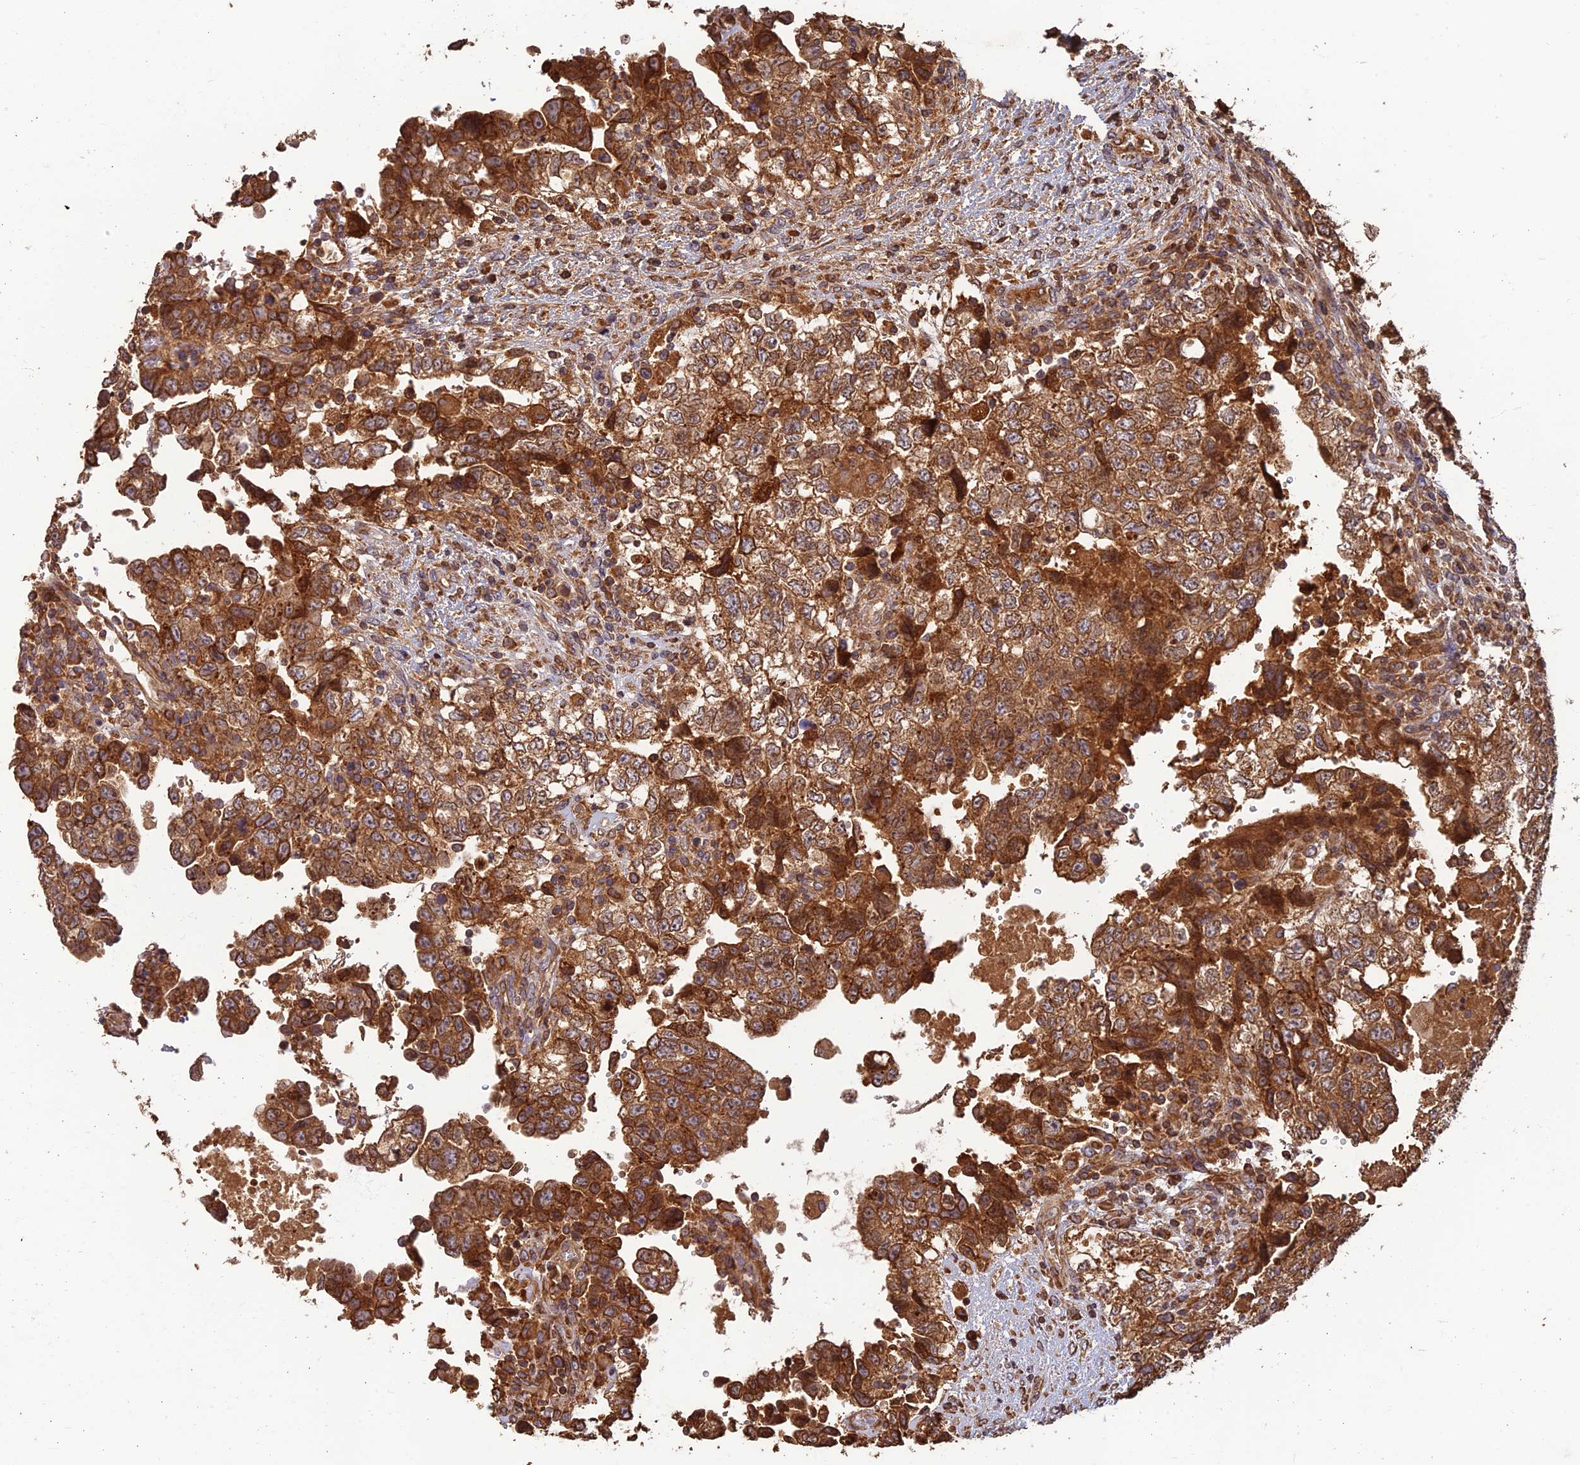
{"staining": {"intensity": "moderate", "quantity": ">75%", "location": "cytoplasmic/membranous"}, "tissue": "testis cancer", "cell_type": "Tumor cells", "image_type": "cancer", "snomed": [{"axis": "morphology", "description": "Carcinoma, Embryonal, NOS"}, {"axis": "topography", "description": "Testis"}], "caption": "High-magnification brightfield microscopy of embryonal carcinoma (testis) stained with DAB (3,3'-diaminobenzidine) (brown) and counterstained with hematoxylin (blue). tumor cells exhibit moderate cytoplasmic/membranous positivity is identified in about>75% of cells. Ihc stains the protein of interest in brown and the nuclei are stained blue.", "gene": "CORO1C", "patient": {"sex": "male", "age": 37}}